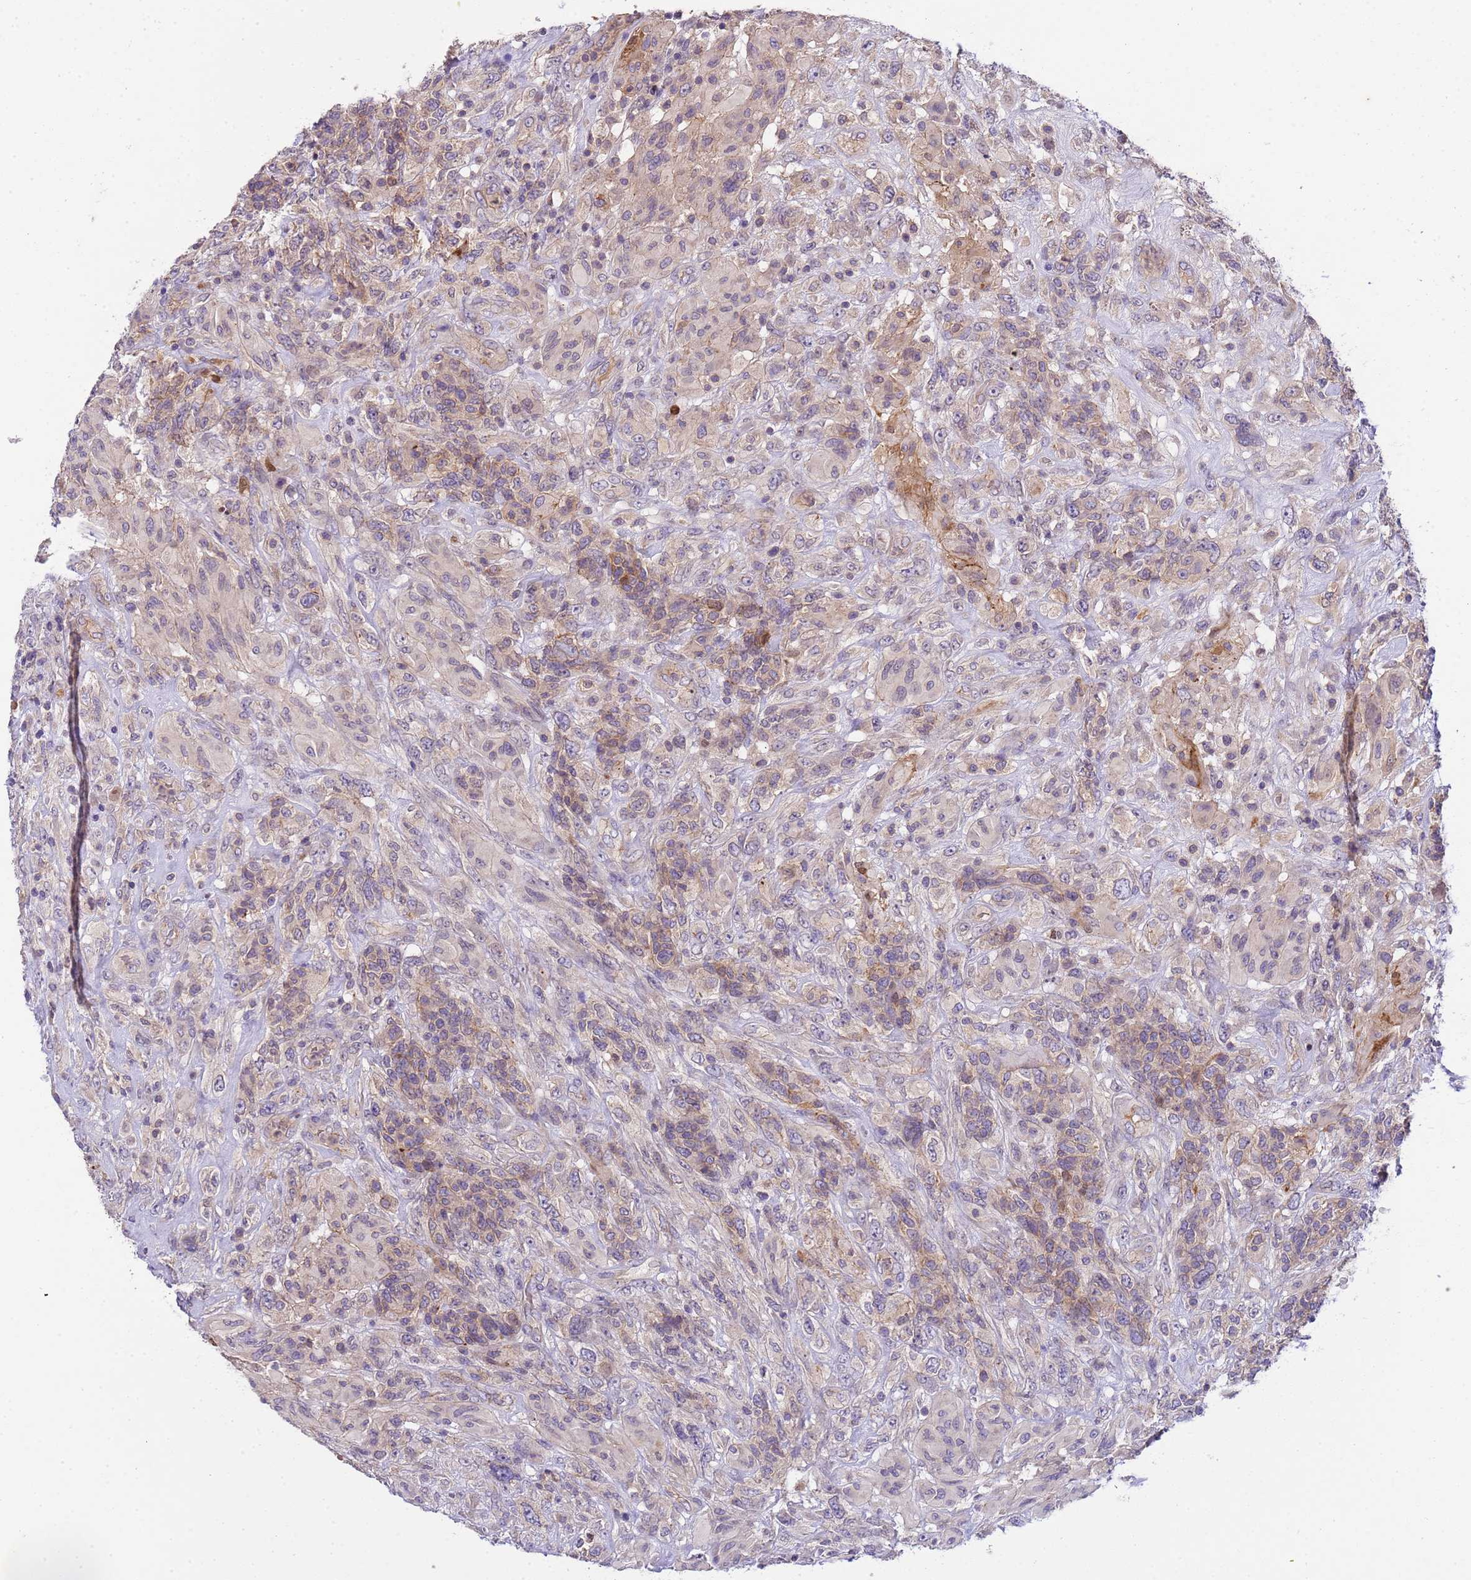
{"staining": {"intensity": "weak", "quantity": "<25%", "location": "cytoplasmic/membranous"}, "tissue": "glioma", "cell_type": "Tumor cells", "image_type": "cancer", "snomed": [{"axis": "morphology", "description": "Glioma, malignant, High grade"}, {"axis": "topography", "description": "Brain"}], "caption": "This histopathology image is of malignant glioma (high-grade) stained with IHC to label a protein in brown with the nuclei are counter-stained blue. There is no staining in tumor cells.", "gene": "PLCXD3", "patient": {"sex": "male", "age": 61}}